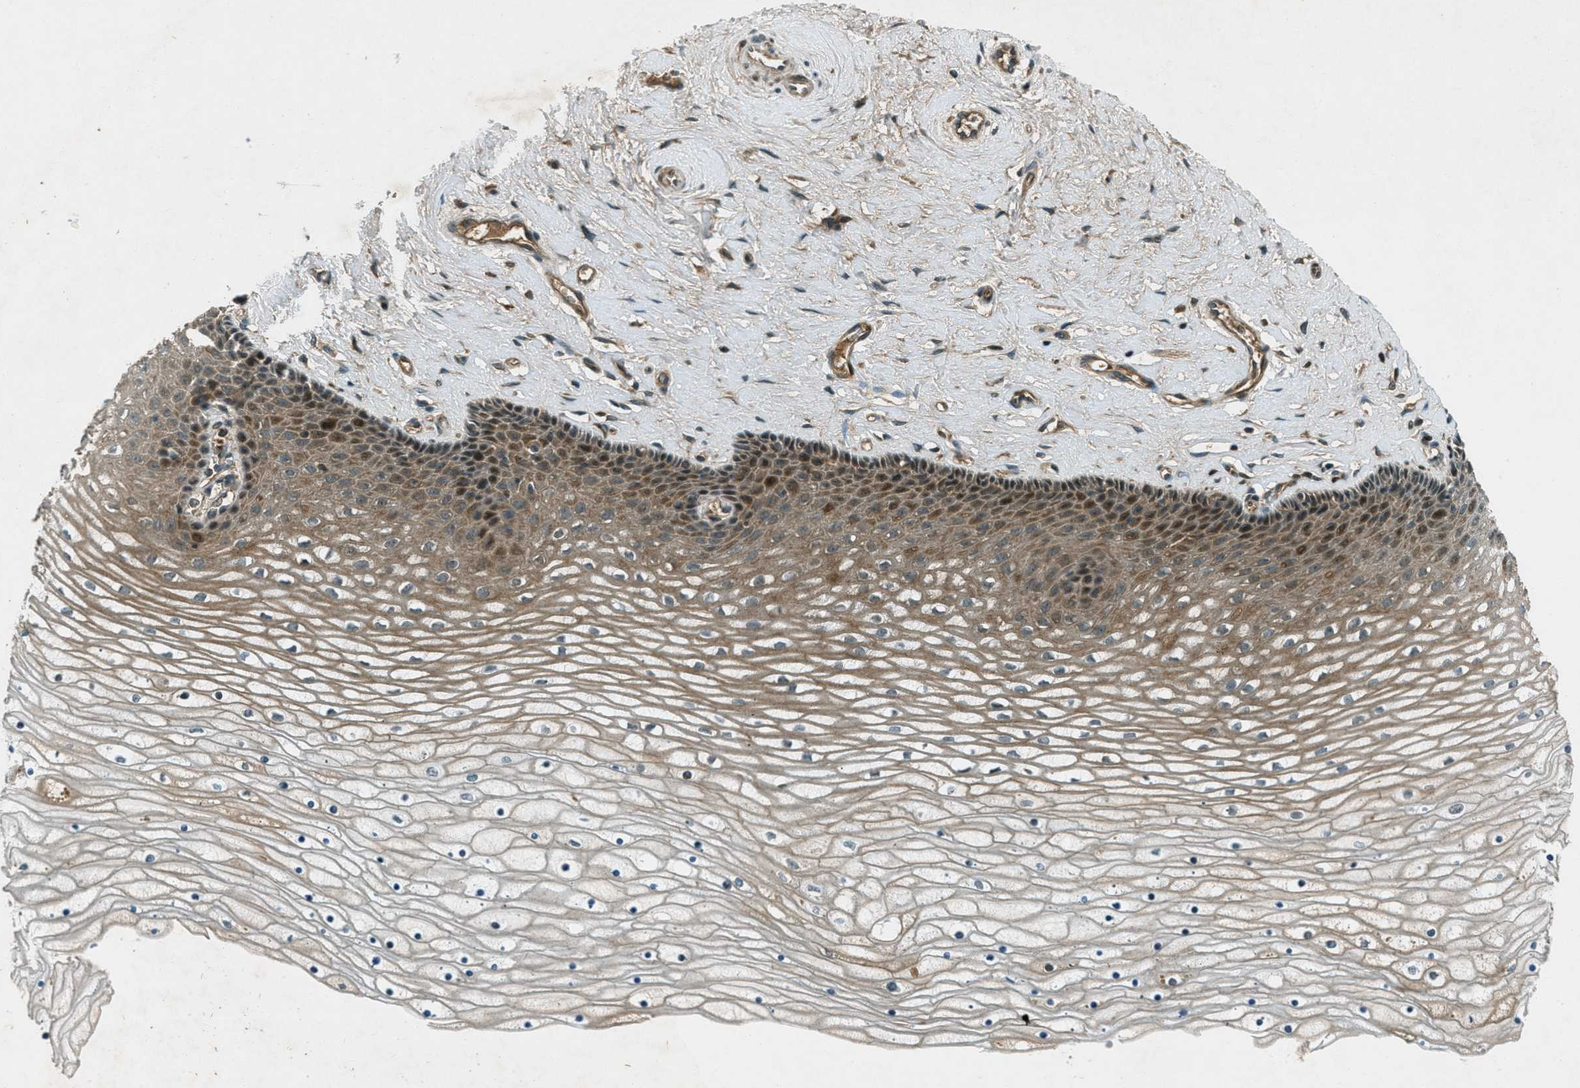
{"staining": {"intensity": "weak", "quantity": ">75%", "location": "cytoplasmic/membranous"}, "tissue": "cervix", "cell_type": "Glandular cells", "image_type": "normal", "snomed": [{"axis": "morphology", "description": "Normal tissue, NOS"}, {"axis": "topography", "description": "Cervix"}], "caption": "IHC of benign cervix shows low levels of weak cytoplasmic/membranous expression in approximately >75% of glandular cells.", "gene": "STK11", "patient": {"sex": "female", "age": 39}}